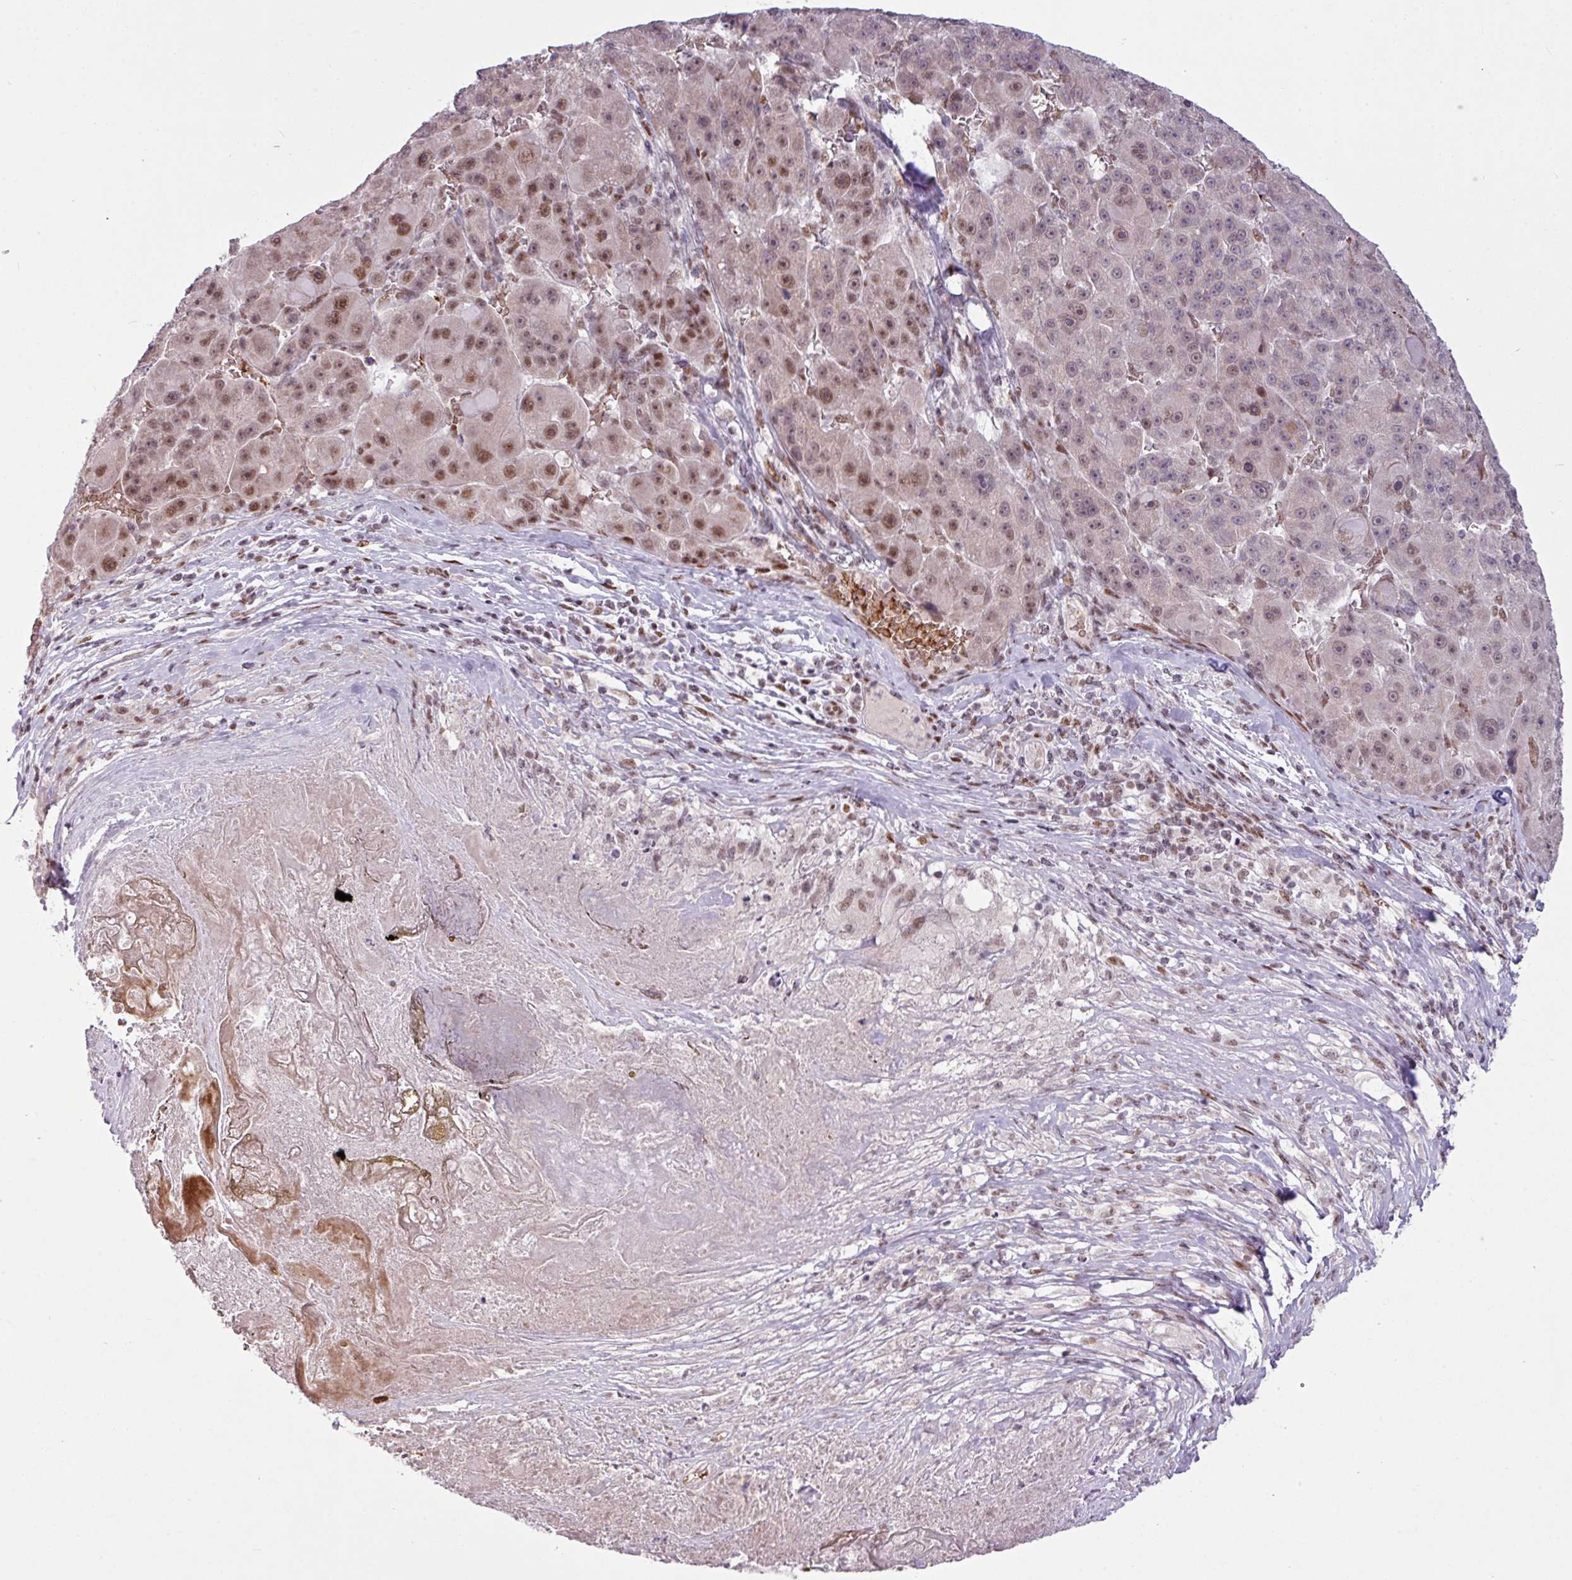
{"staining": {"intensity": "moderate", "quantity": "25%-75%", "location": "nuclear"}, "tissue": "liver cancer", "cell_type": "Tumor cells", "image_type": "cancer", "snomed": [{"axis": "morphology", "description": "Carcinoma, Hepatocellular, NOS"}, {"axis": "topography", "description": "Liver"}], "caption": "This is a photomicrograph of immunohistochemistry (IHC) staining of hepatocellular carcinoma (liver), which shows moderate staining in the nuclear of tumor cells.", "gene": "PRDM5", "patient": {"sex": "male", "age": 76}}